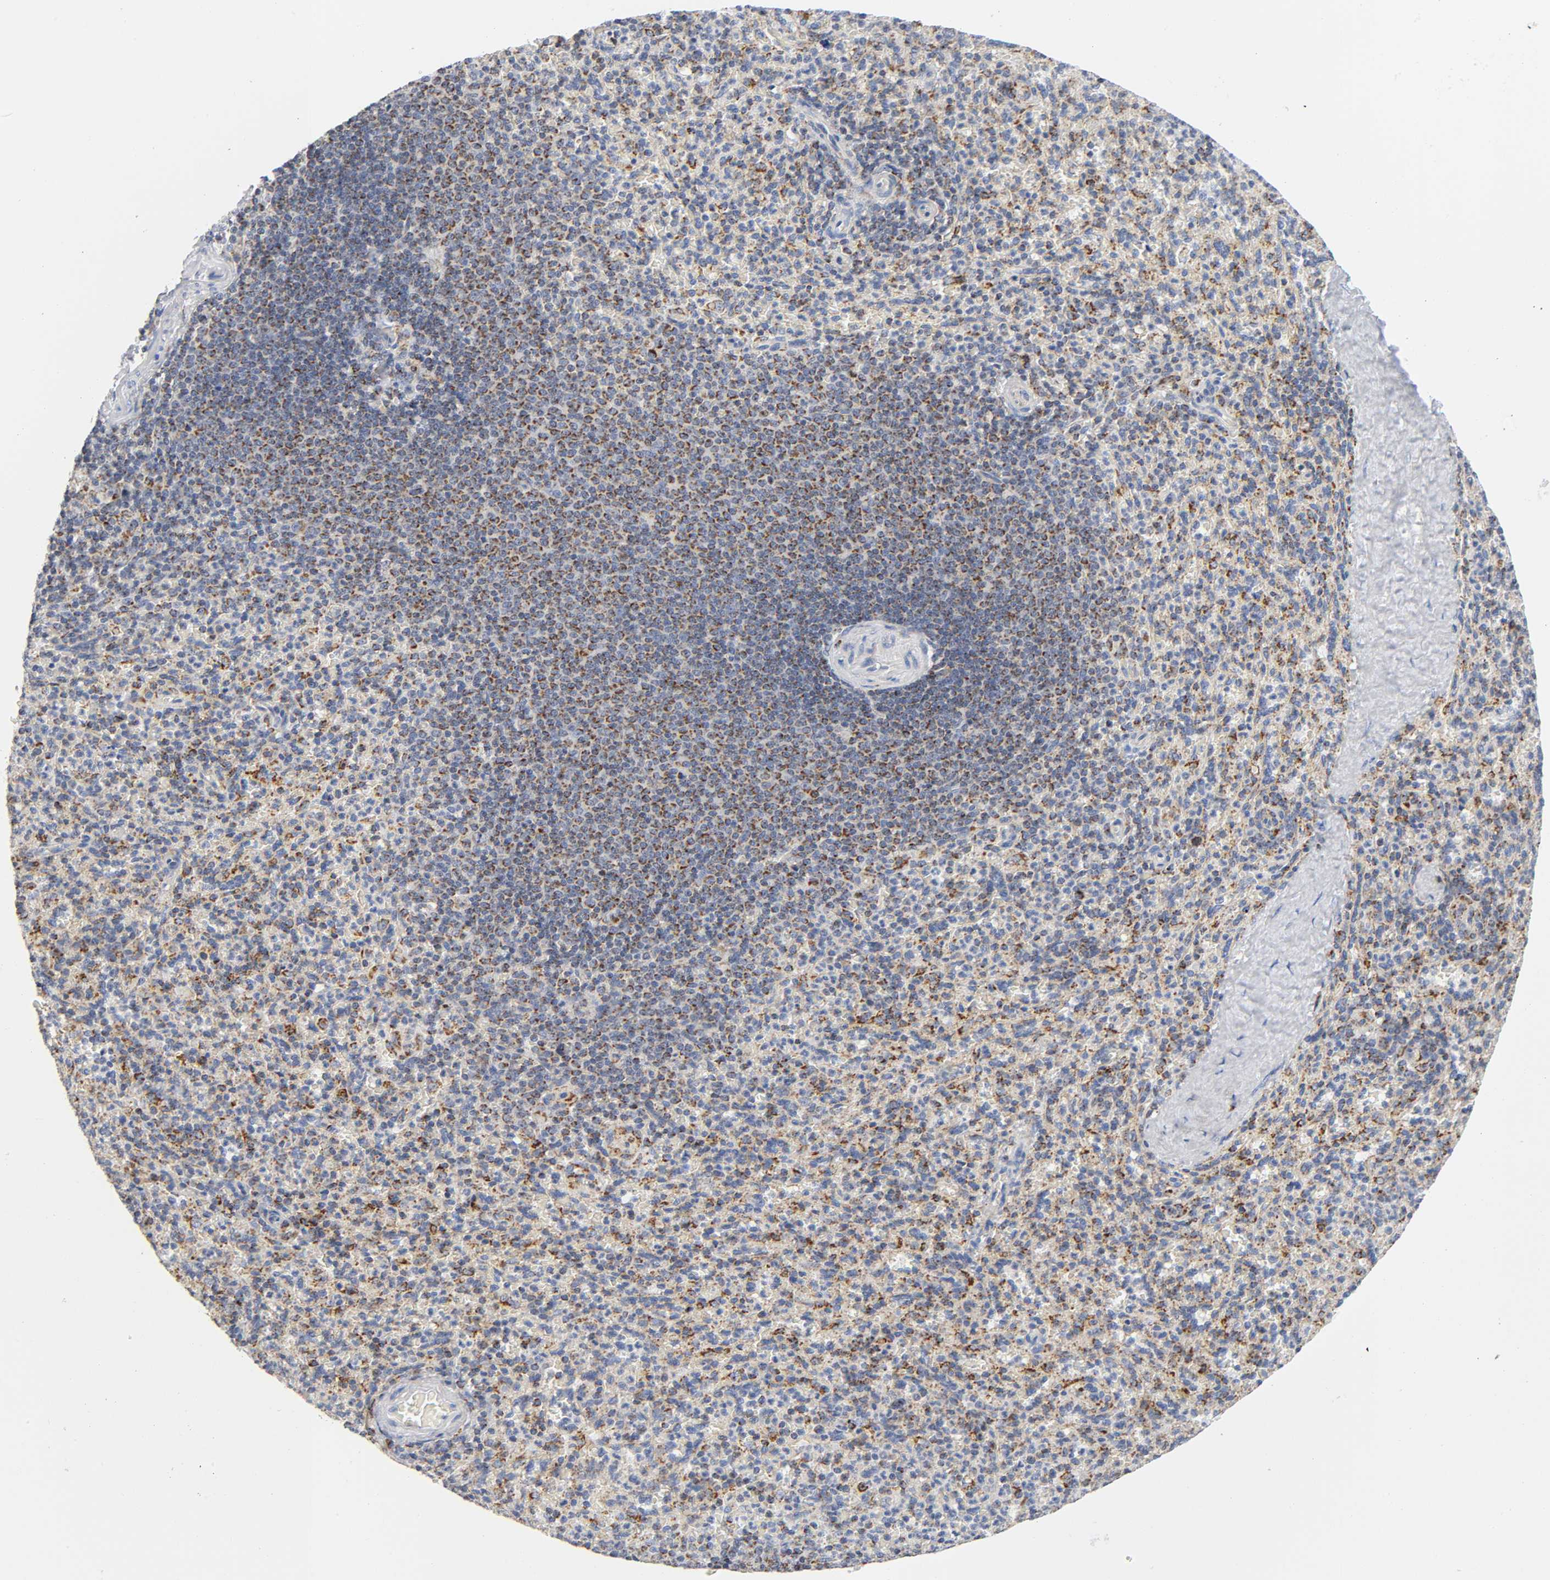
{"staining": {"intensity": "moderate", "quantity": ">75%", "location": "cytoplasmic/membranous"}, "tissue": "spleen", "cell_type": "Cells in red pulp", "image_type": "normal", "snomed": [{"axis": "morphology", "description": "Normal tissue, NOS"}, {"axis": "topography", "description": "Spleen"}], "caption": "The image shows a brown stain indicating the presence of a protein in the cytoplasmic/membranous of cells in red pulp in spleen. The protein is shown in brown color, while the nuclei are stained blue.", "gene": "BAK1", "patient": {"sex": "male", "age": 36}}